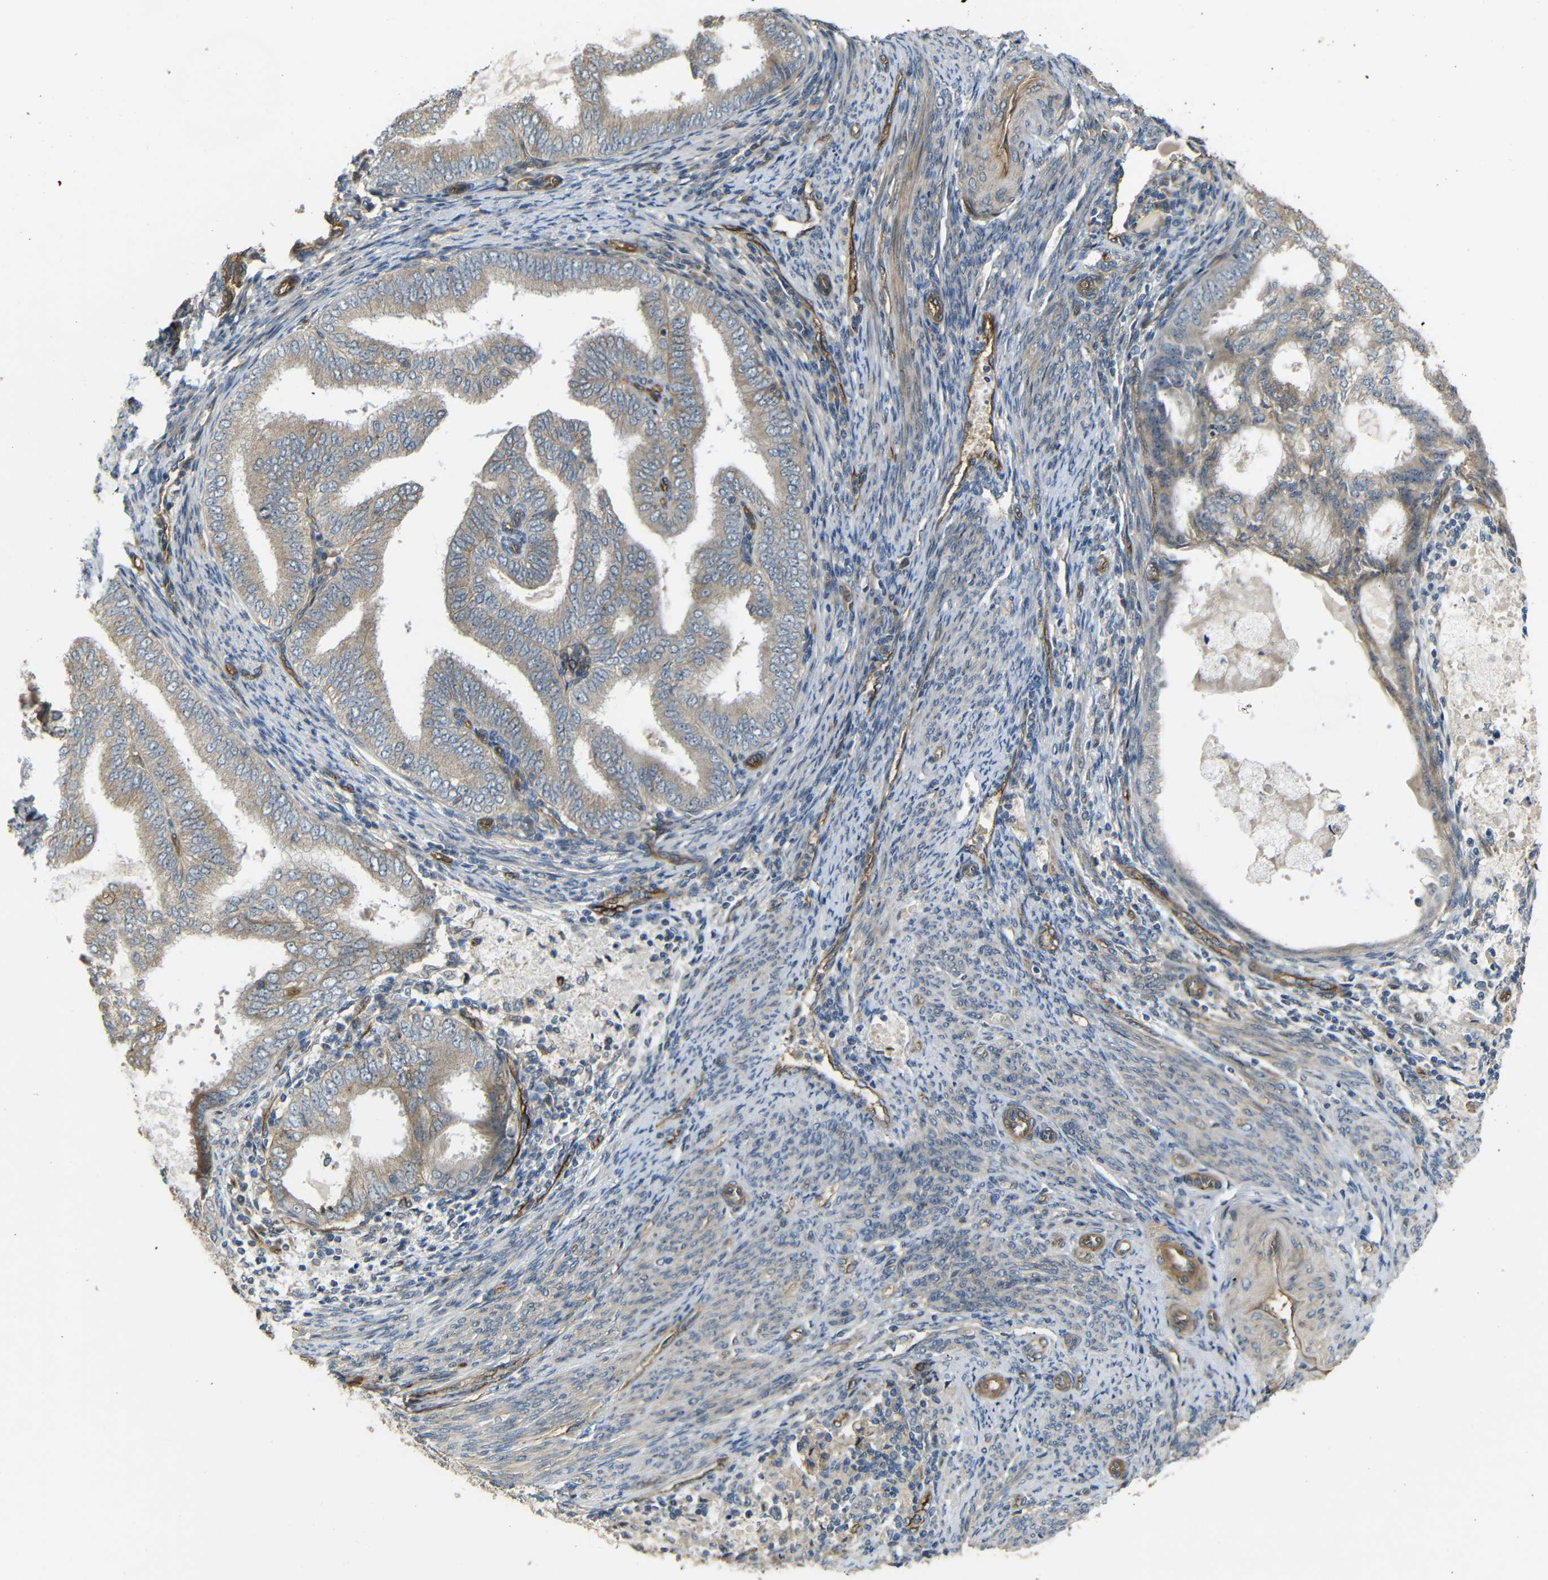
{"staining": {"intensity": "weak", "quantity": ">75%", "location": "cytoplasmic/membranous"}, "tissue": "endometrial cancer", "cell_type": "Tumor cells", "image_type": "cancer", "snomed": [{"axis": "morphology", "description": "Adenocarcinoma, NOS"}, {"axis": "topography", "description": "Endometrium"}], "caption": "Weak cytoplasmic/membranous protein expression is identified in about >75% of tumor cells in endometrial adenocarcinoma.", "gene": "RELL1", "patient": {"sex": "female", "age": 58}}